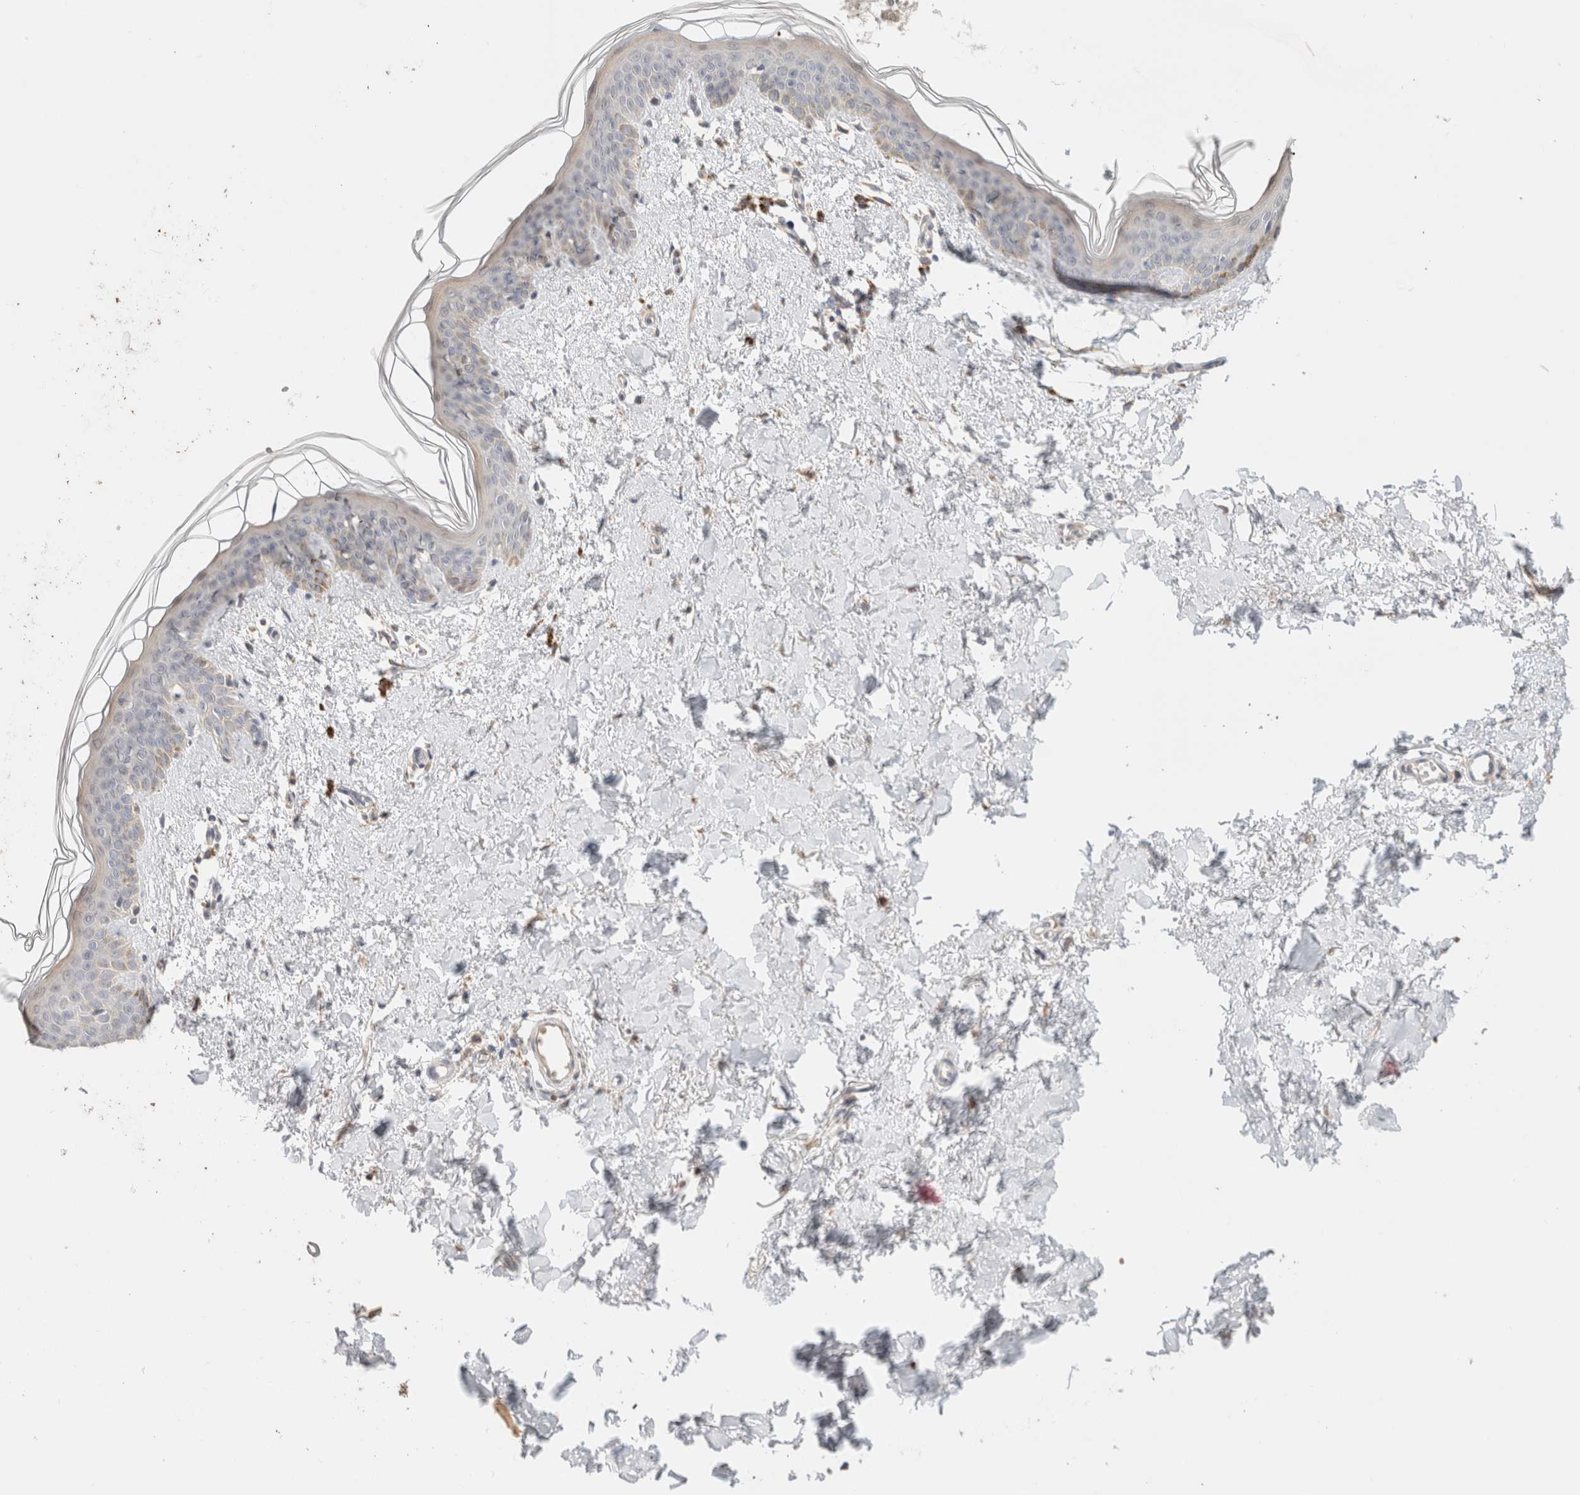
{"staining": {"intensity": "negative", "quantity": "none", "location": "none"}, "tissue": "skin", "cell_type": "Fibroblasts", "image_type": "normal", "snomed": [{"axis": "morphology", "description": "Normal tissue, NOS"}, {"axis": "topography", "description": "Skin"}], "caption": "An image of human skin is negative for staining in fibroblasts. The staining is performed using DAB brown chromogen with nuclei counter-stained in using hematoxylin.", "gene": "CA13", "patient": {"sex": "female", "age": 46}}